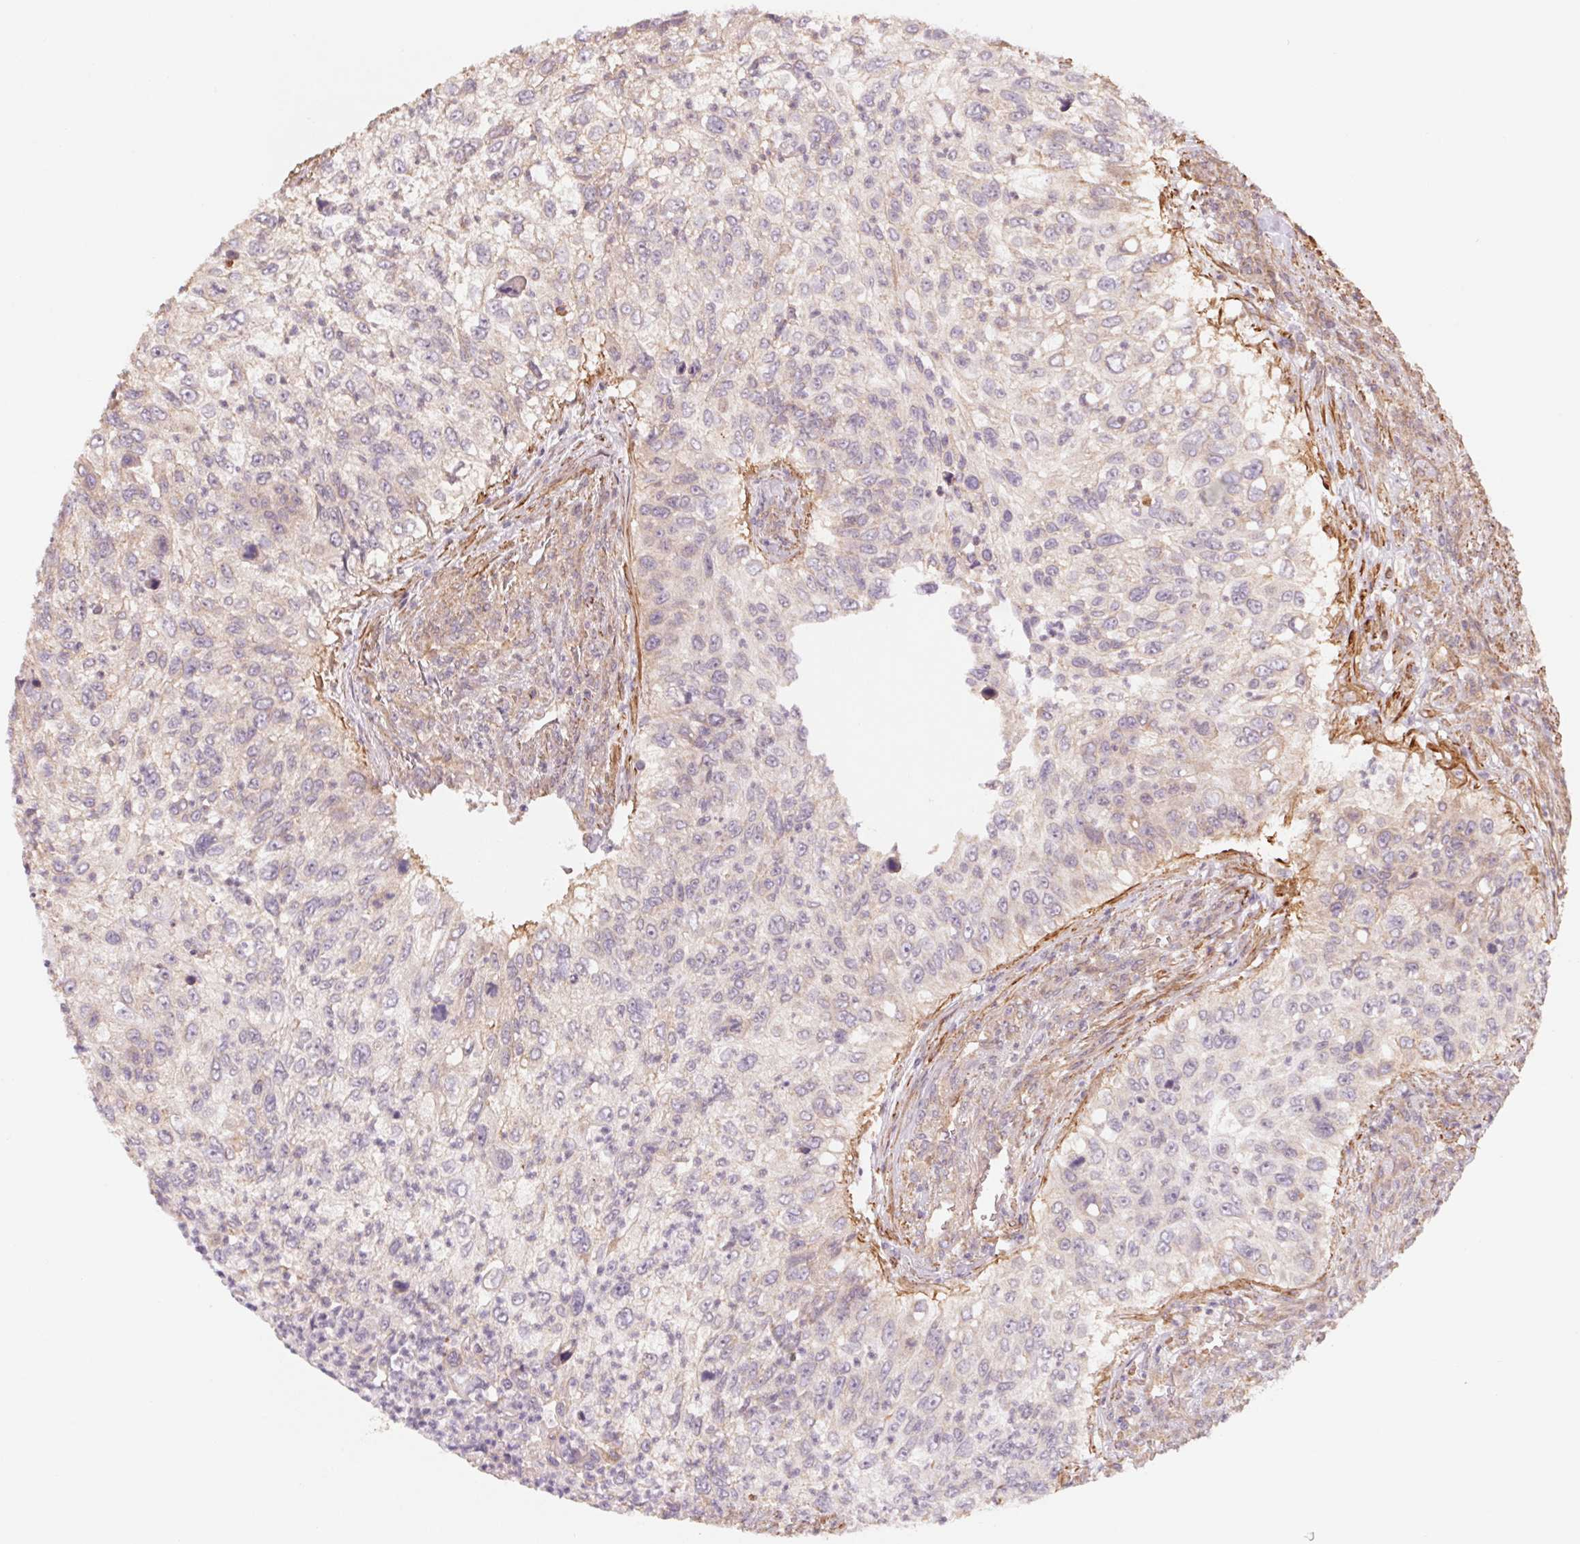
{"staining": {"intensity": "negative", "quantity": "none", "location": "none"}, "tissue": "urothelial cancer", "cell_type": "Tumor cells", "image_type": "cancer", "snomed": [{"axis": "morphology", "description": "Urothelial carcinoma, High grade"}, {"axis": "topography", "description": "Urinary bladder"}], "caption": "High power microscopy photomicrograph of an IHC photomicrograph of urothelial cancer, revealing no significant positivity in tumor cells. (DAB immunohistochemistry (IHC) visualized using brightfield microscopy, high magnification).", "gene": "CCDC112", "patient": {"sex": "female", "age": 60}}